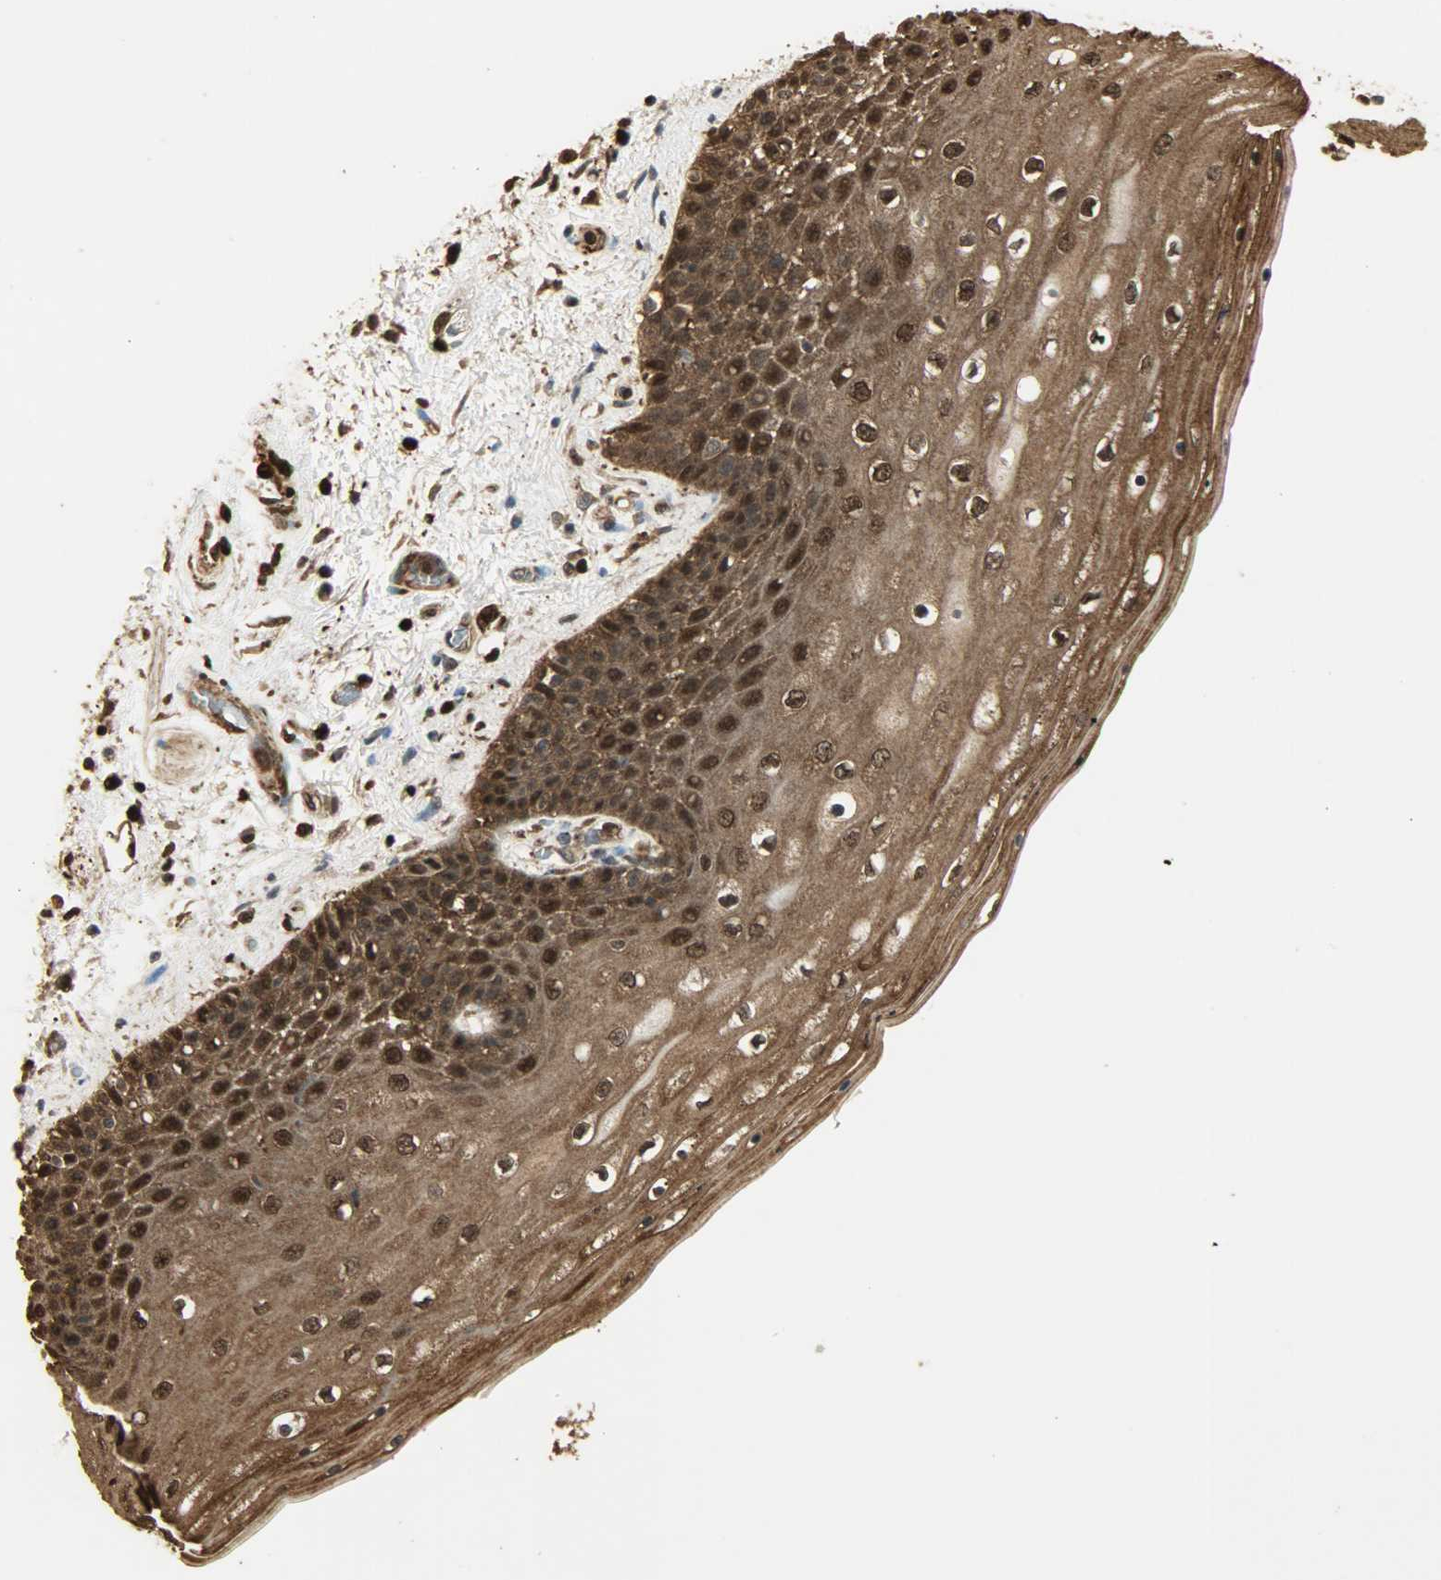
{"staining": {"intensity": "strong", "quantity": ">75%", "location": "cytoplasmic/membranous,nuclear"}, "tissue": "skin", "cell_type": "Epidermal cells", "image_type": "normal", "snomed": [{"axis": "morphology", "description": "Normal tissue, NOS"}, {"axis": "topography", "description": "Anal"}], "caption": "The image exhibits staining of normal skin, revealing strong cytoplasmic/membranous,nuclear protein expression (brown color) within epidermal cells. Ihc stains the protein of interest in brown and the nuclei are stained blue.", "gene": "YWHAZ", "patient": {"sex": "female", "age": 46}}